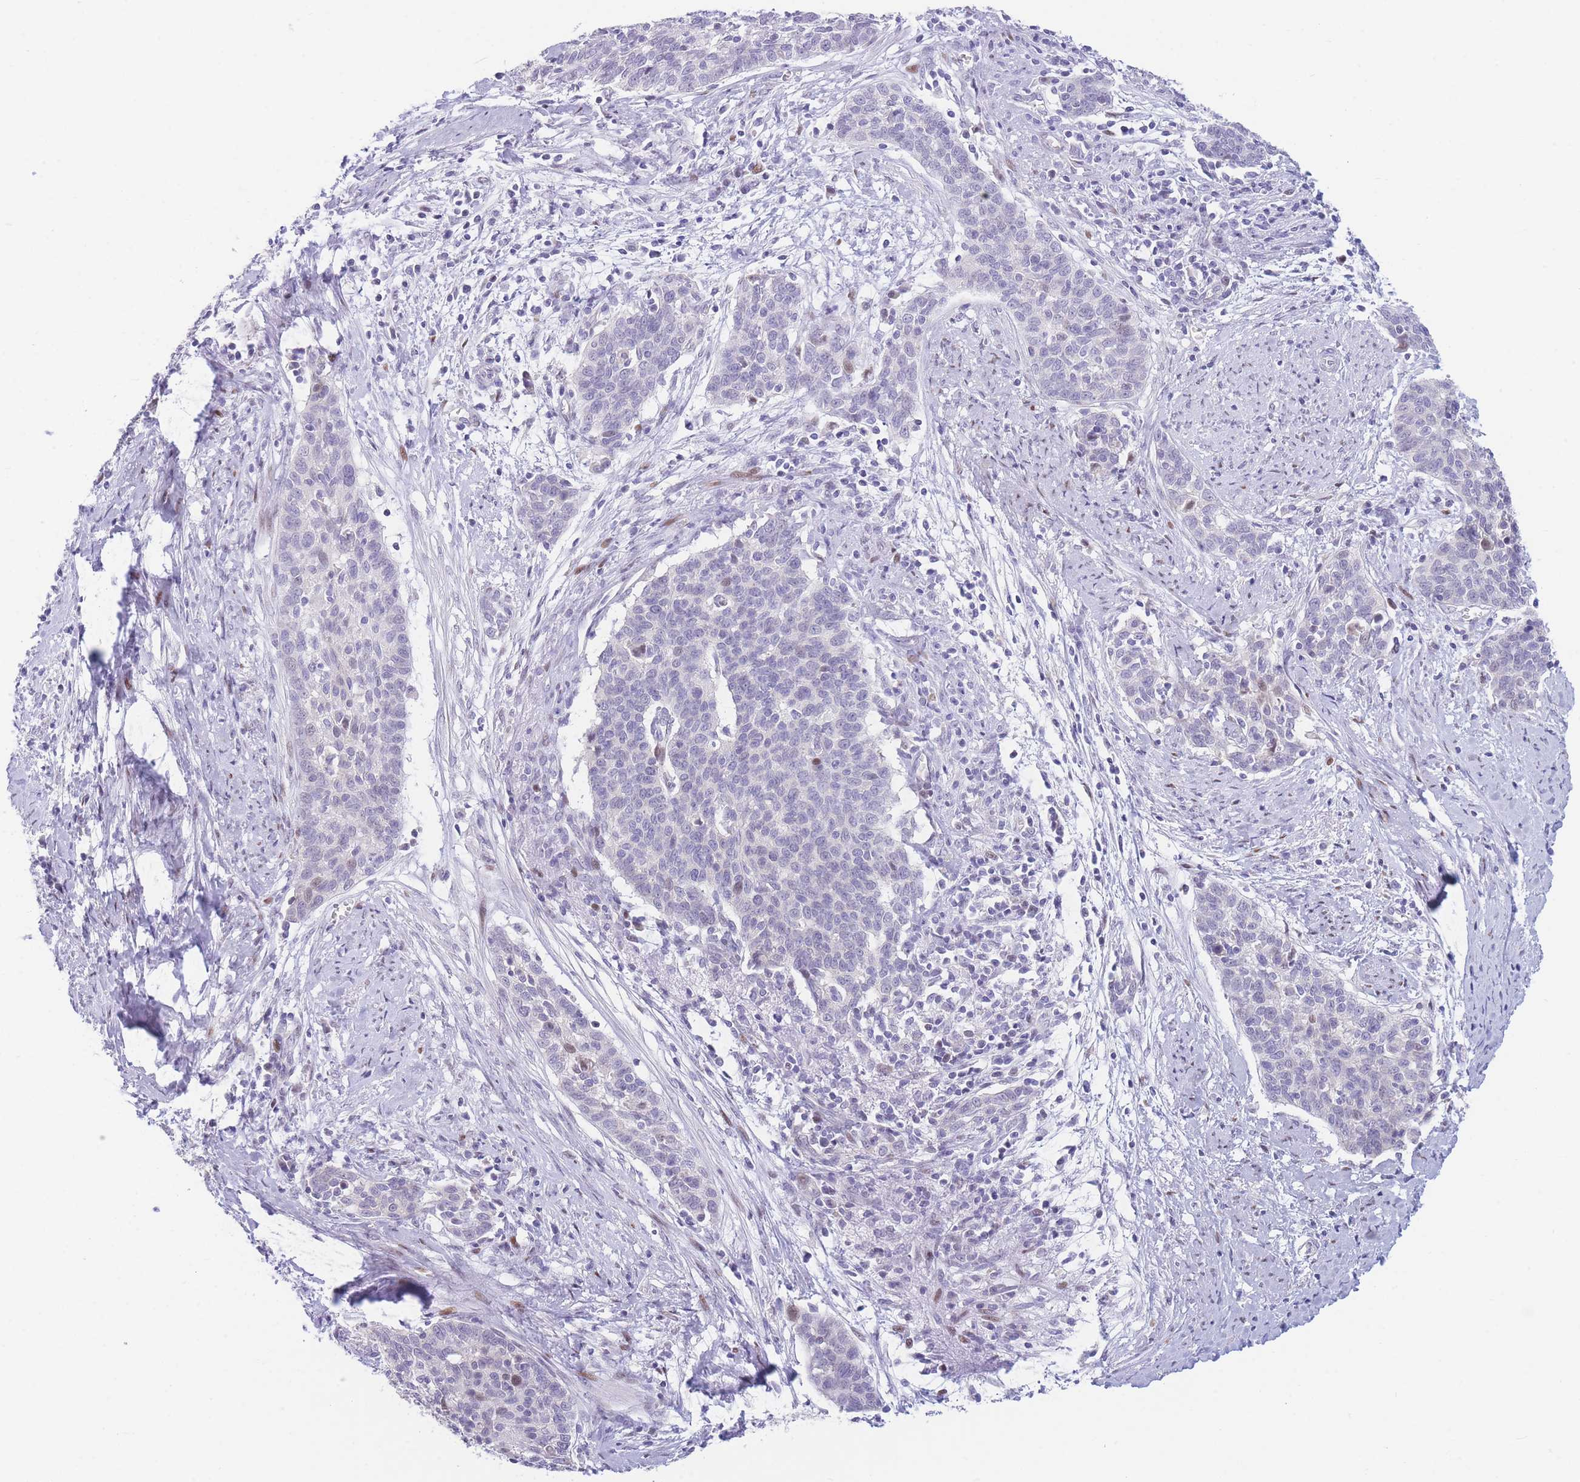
{"staining": {"intensity": "negative", "quantity": "none", "location": "none"}, "tissue": "cervical cancer", "cell_type": "Tumor cells", "image_type": "cancer", "snomed": [{"axis": "morphology", "description": "Squamous cell carcinoma, NOS"}, {"axis": "topography", "description": "Cervix"}], "caption": "A high-resolution micrograph shows immunohistochemistry staining of cervical squamous cell carcinoma, which displays no significant positivity in tumor cells.", "gene": "SHCBP1", "patient": {"sex": "female", "age": 39}}